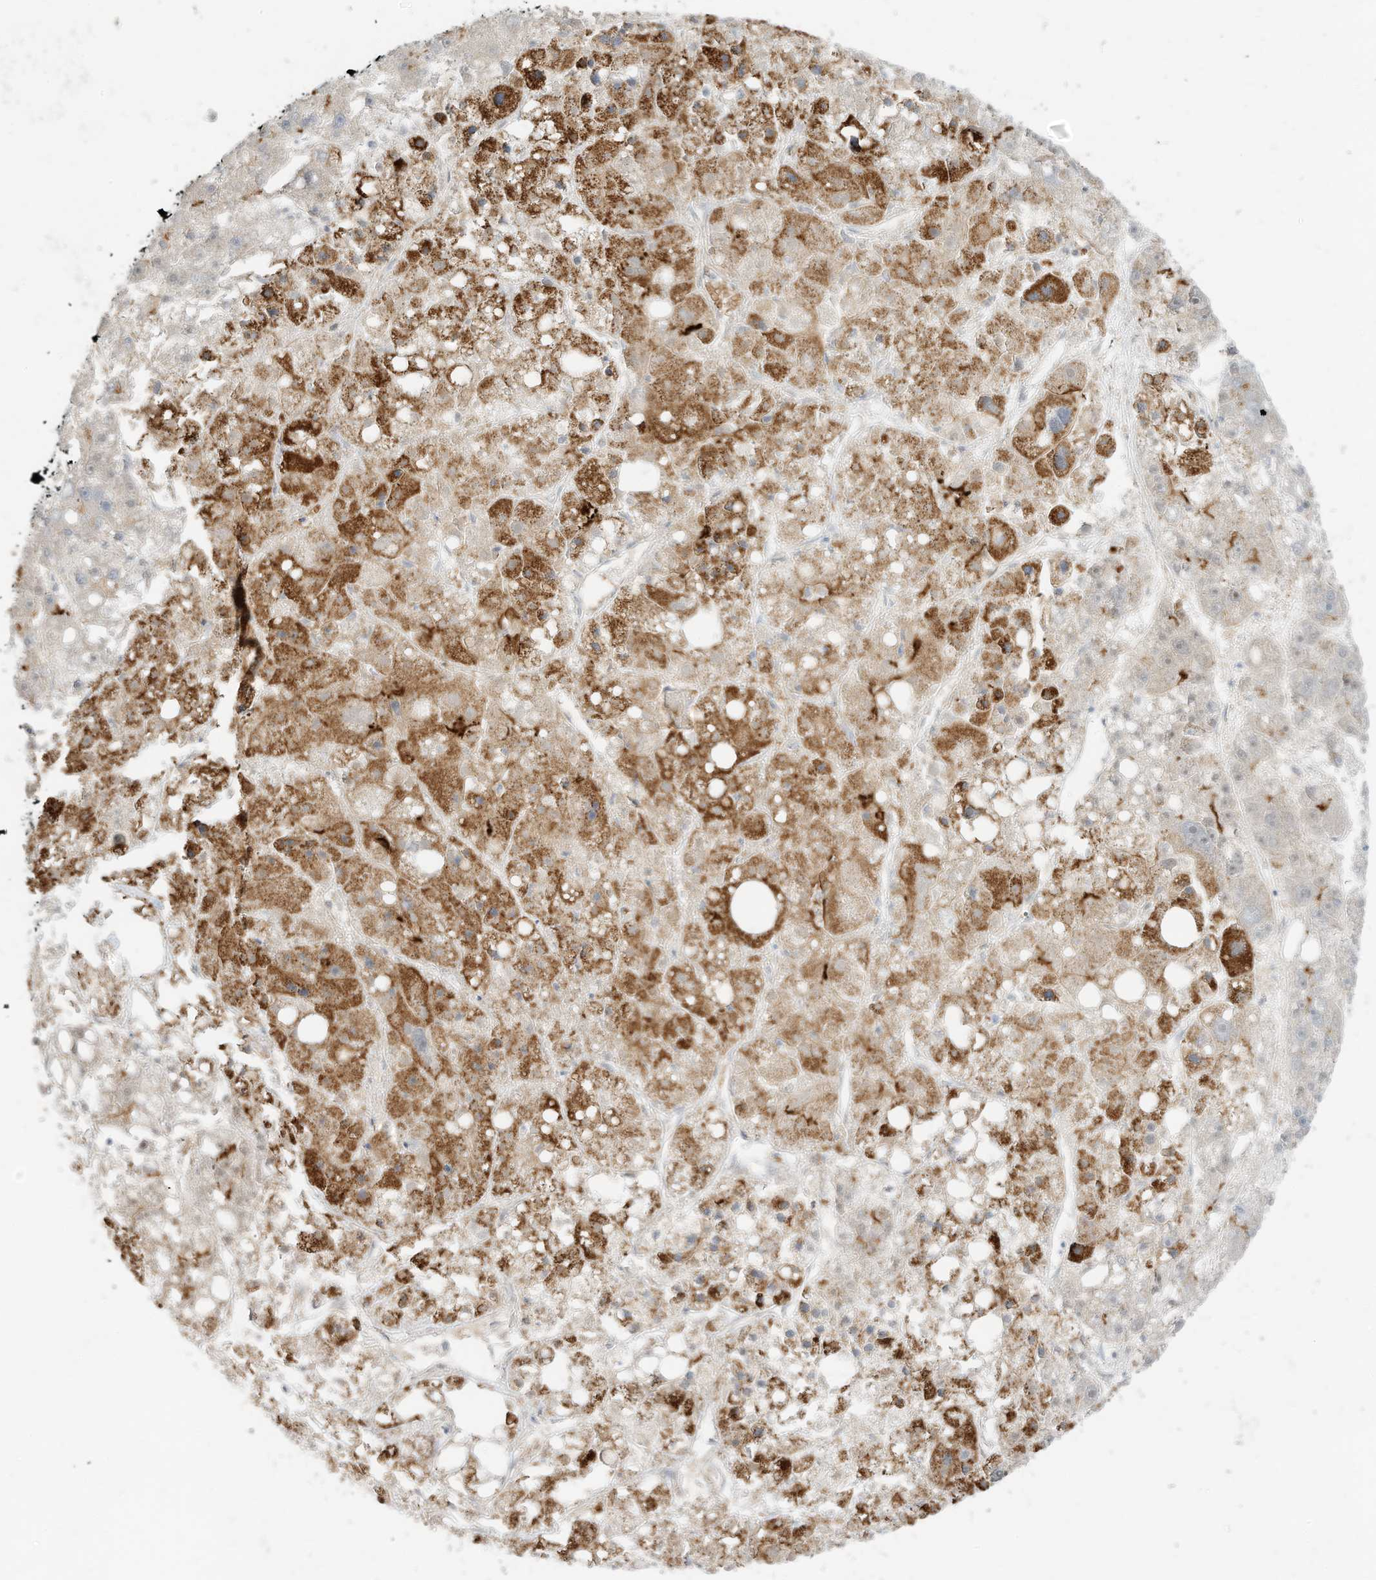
{"staining": {"intensity": "moderate", "quantity": ">75%", "location": "cytoplasmic/membranous"}, "tissue": "liver cancer", "cell_type": "Tumor cells", "image_type": "cancer", "snomed": [{"axis": "morphology", "description": "Carcinoma, Hepatocellular, NOS"}, {"axis": "topography", "description": "Liver"}], "caption": "Immunohistochemical staining of liver cancer (hepatocellular carcinoma) shows medium levels of moderate cytoplasmic/membranous positivity in about >75% of tumor cells. Using DAB (3,3'-diaminobenzidine) (brown) and hematoxylin (blue) stains, captured at high magnification using brightfield microscopy.", "gene": "MTUS2", "patient": {"sex": "female", "age": 61}}